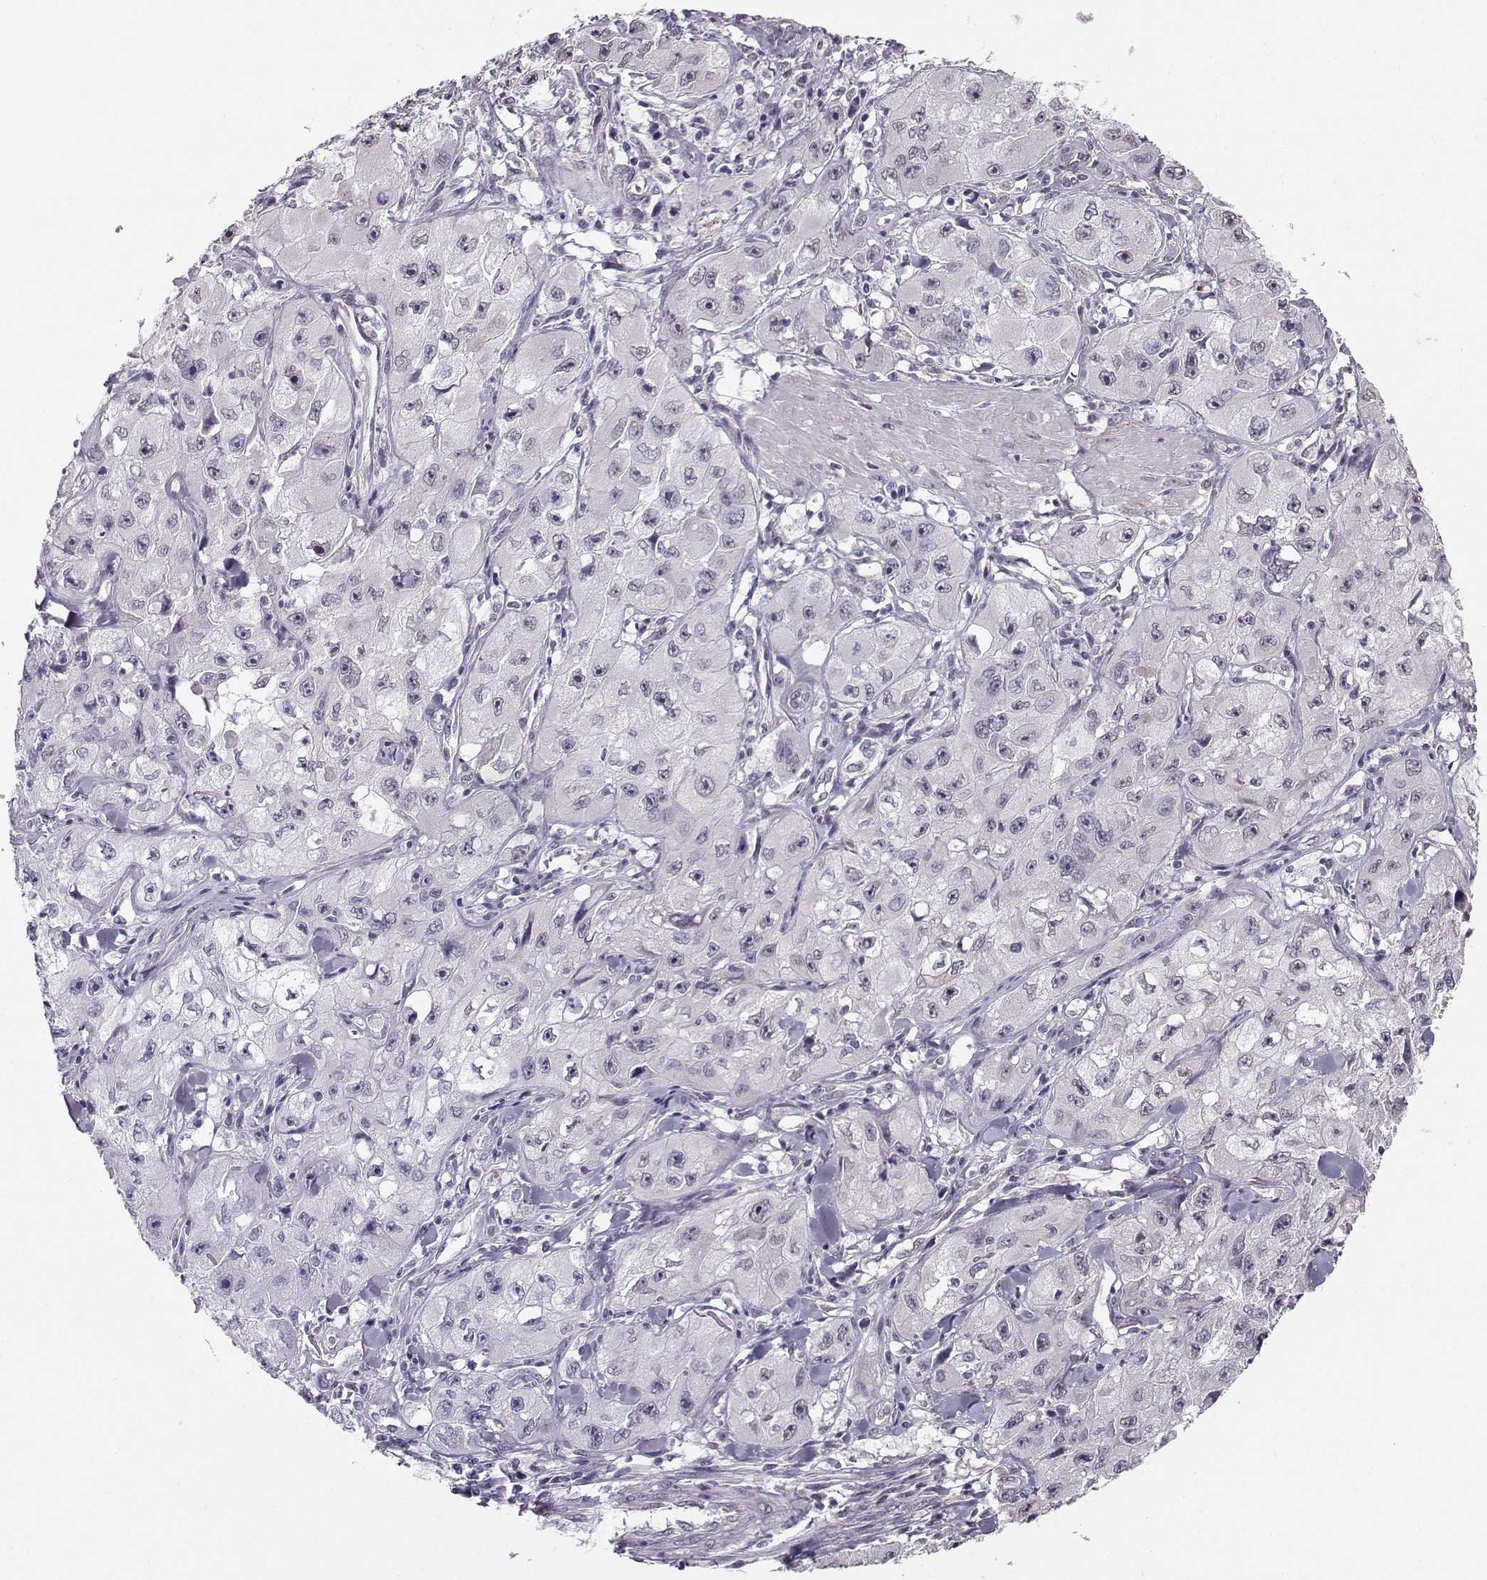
{"staining": {"intensity": "negative", "quantity": "none", "location": "none"}, "tissue": "skin cancer", "cell_type": "Tumor cells", "image_type": "cancer", "snomed": [{"axis": "morphology", "description": "Squamous cell carcinoma, NOS"}, {"axis": "topography", "description": "Skin"}, {"axis": "topography", "description": "Subcutis"}], "caption": "An IHC micrograph of skin cancer (squamous cell carcinoma) is shown. There is no staining in tumor cells of skin cancer (squamous cell carcinoma).", "gene": "TSPYL5", "patient": {"sex": "male", "age": 73}}